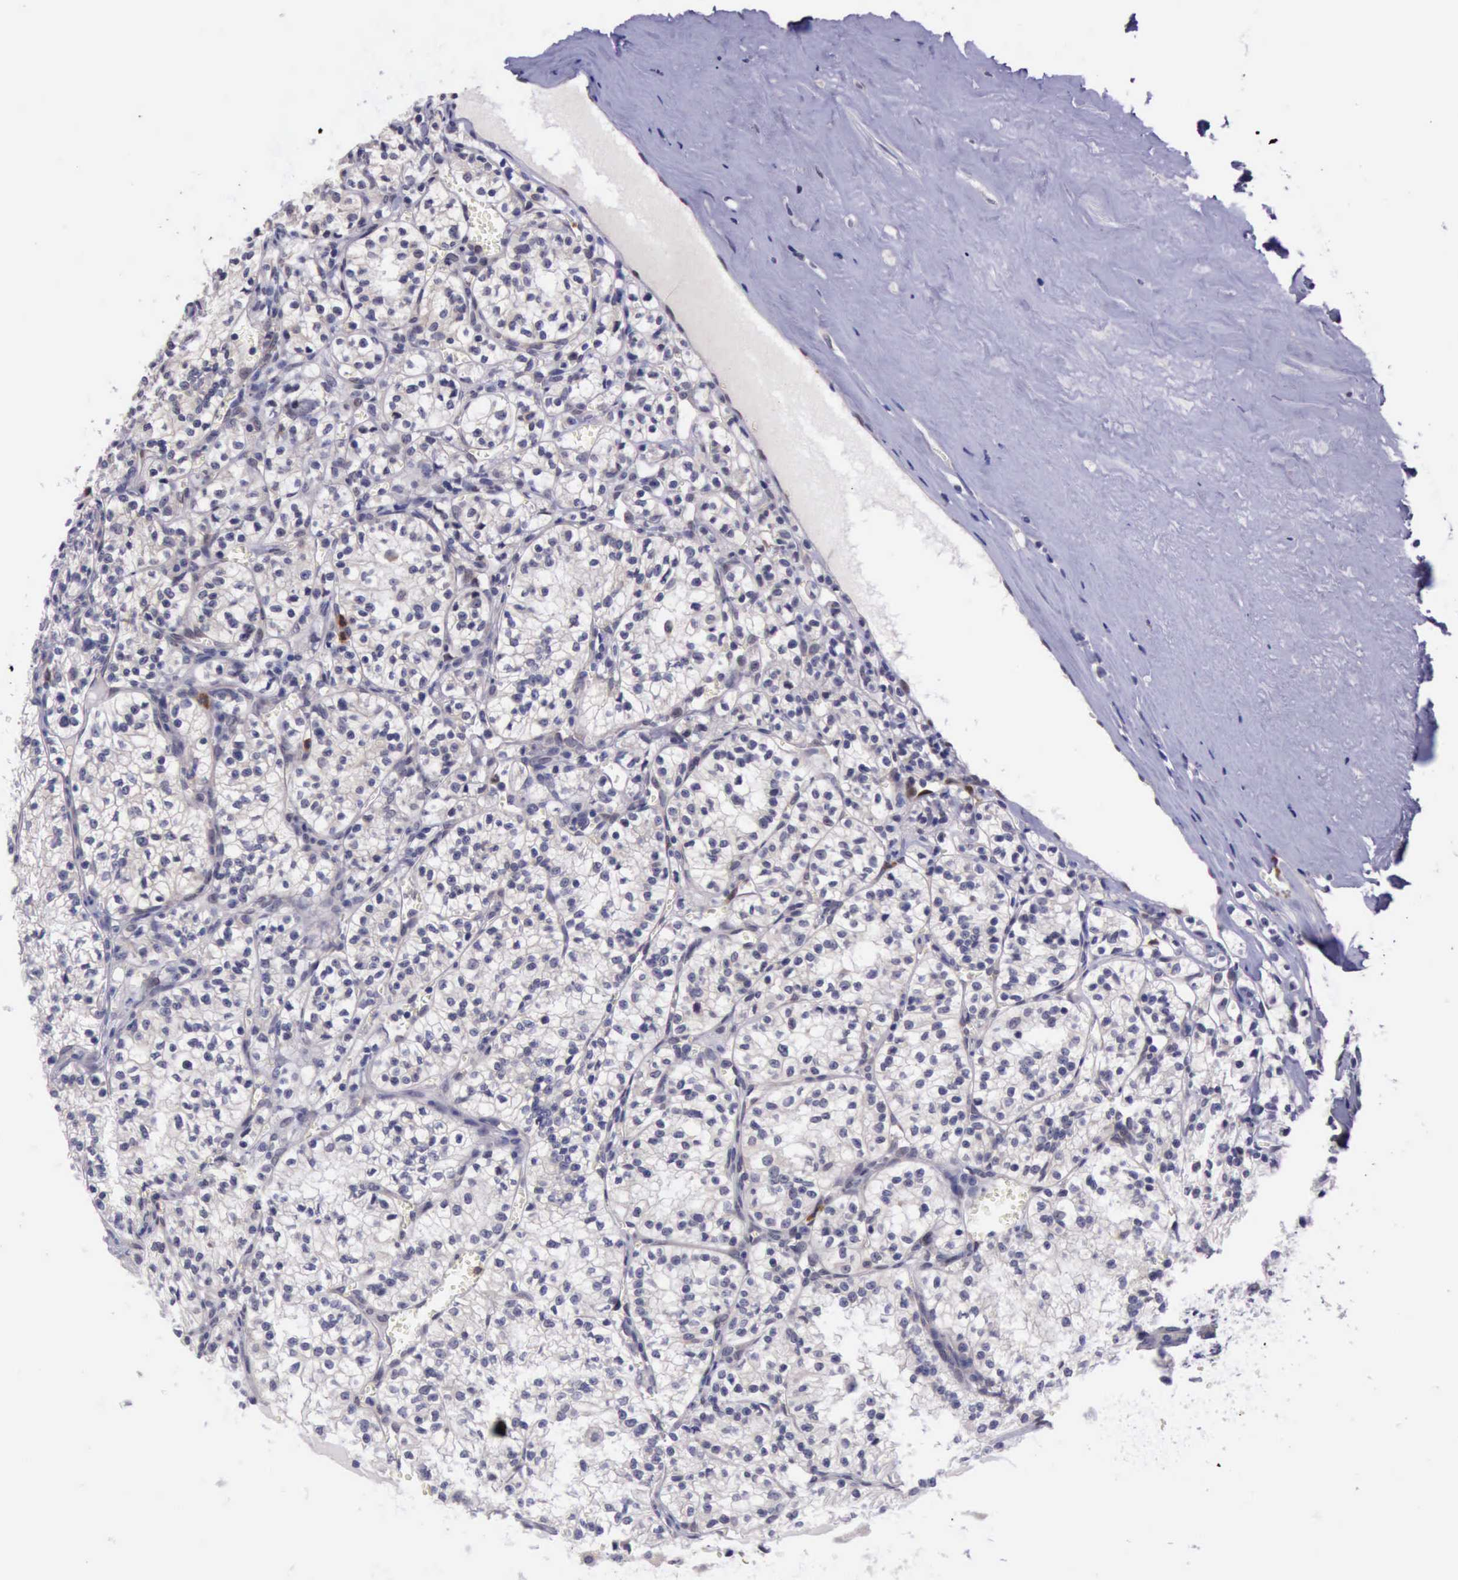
{"staining": {"intensity": "negative", "quantity": "none", "location": "none"}, "tissue": "renal cancer", "cell_type": "Tumor cells", "image_type": "cancer", "snomed": [{"axis": "morphology", "description": "Adenocarcinoma, NOS"}, {"axis": "topography", "description": "Kidney"}], "caption": "Renal cancer was stained to show a protein in brown. There is no significant staining in tumor cells. The staining is performed using DAB brown chromogen with nuclei counter-stained in using hematoxylin.", "gene": "PLEK2", "patient": {"sex": "male", "age": 61}}